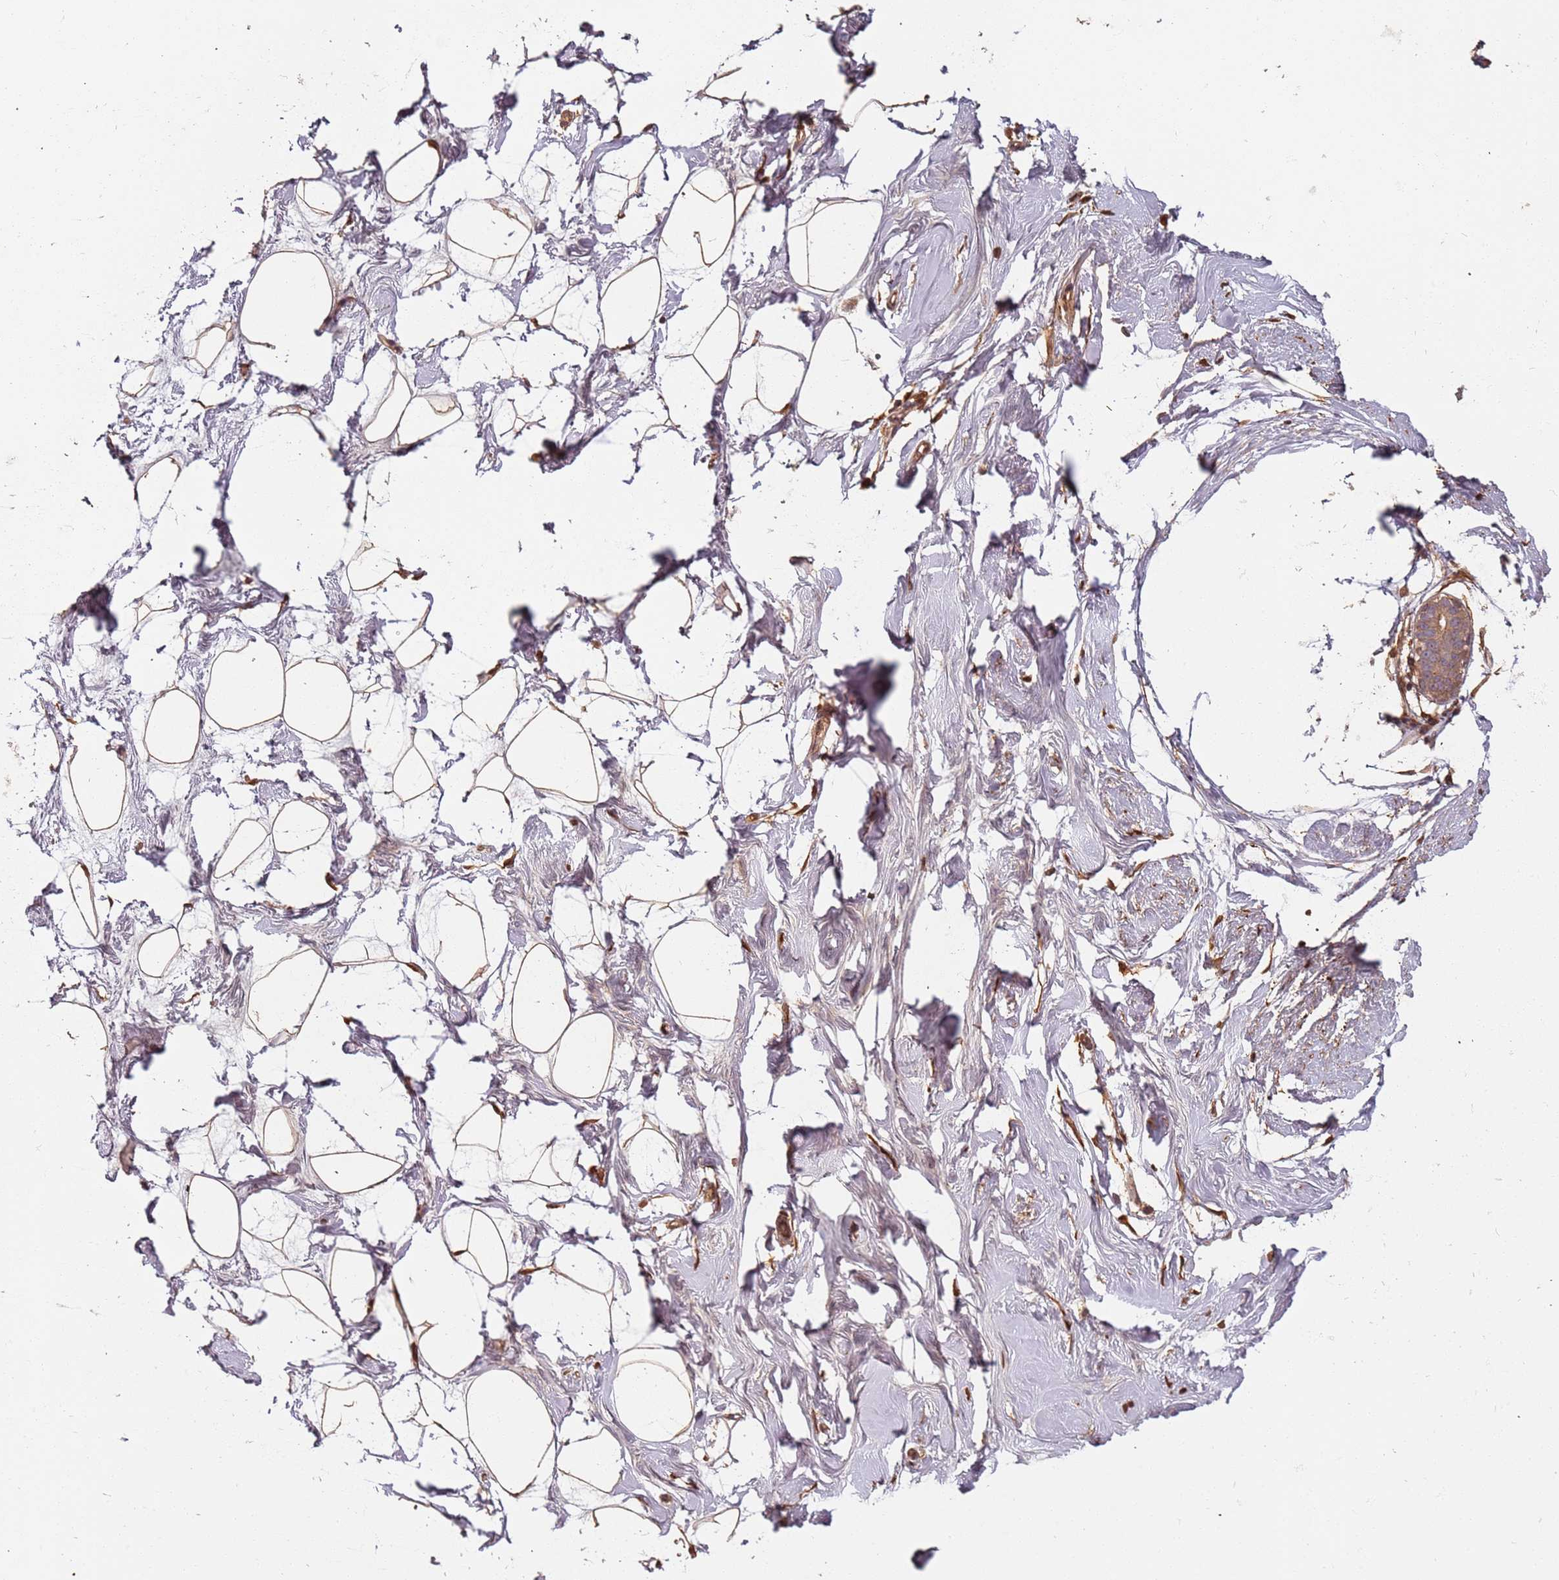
{"staining": {"intensity": "negative", "quantity": "none", "location": "none"}, "tissue": "breast", "cell_type": "Adipocytes", "image_type": "normal", "snomed": [{"axis": "morphology", "description": "Normal tissue, NOS"}, {"axis": "morphology", "description": "Adenoma, NOS"}, {"axis": "topography", "description": "Breast"}], "caption": "An immunohistochemistry histopathology image of unremarkable breast is shown. There is no staining in adipocytes of breast.", "gene": "SDCCAG8", "patient": {"sex": "female", "age": 23}}